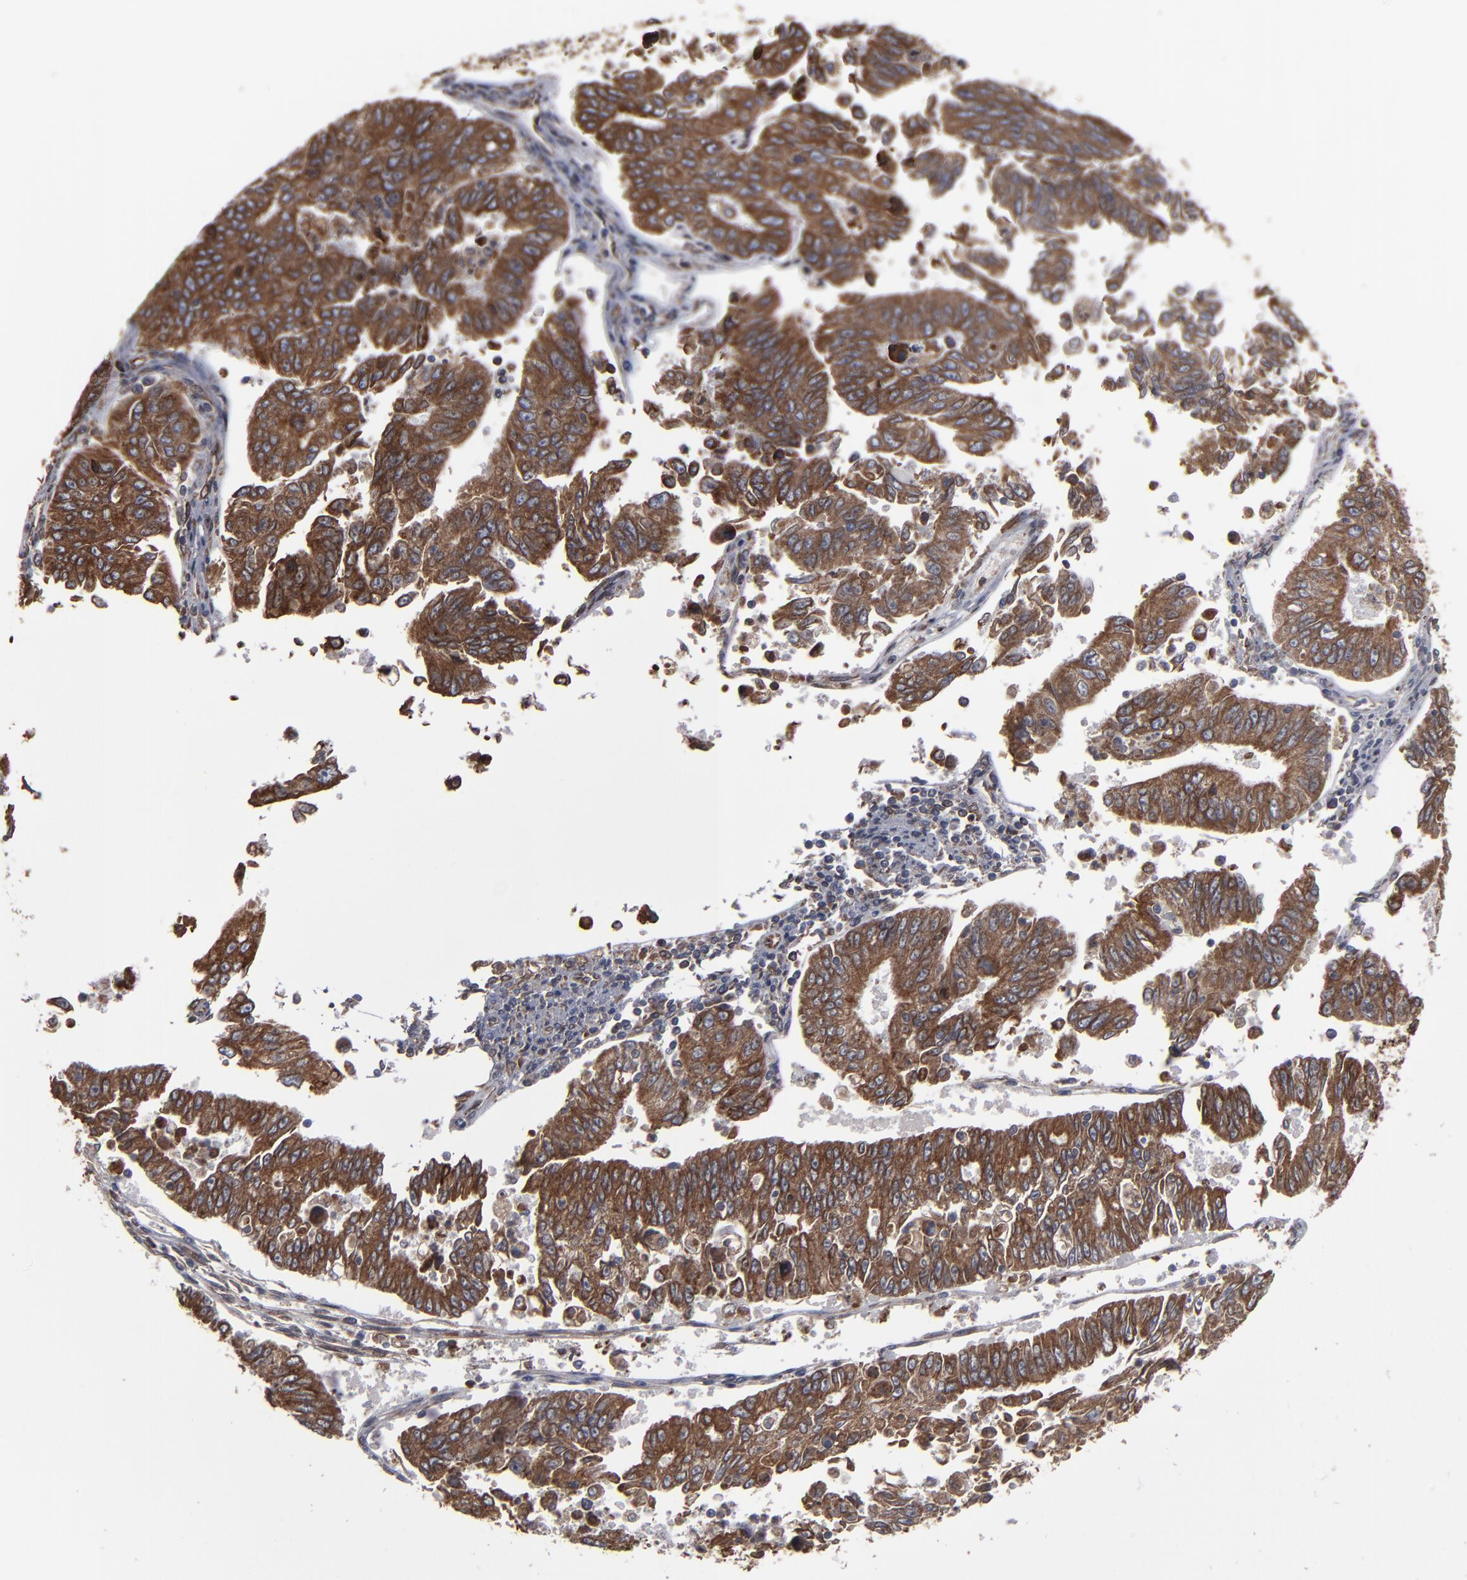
{"staining": {"intensity": "strong", "quantity": ">75%", "location": "cytoplasmic/membranous"}, "tissue": "endometrial cancer", "cell_type": "Tumor cells", "image_type": "cancer", "snomed": [{"axis": "morphology", "description": "Adenocarcinoma, NOS"}, {"axis": "topography", "description": "Endometrium"}], "caption": "DAB (3,3'-diaminobenzidine) immunohistochemical staining of human endometrial cancer reveals strong cytoplasmic/membranous protein positivity in about >75% of tumor cells.", "gene": "CNIH1", "patient": {"sex": "female", "age": 42}}